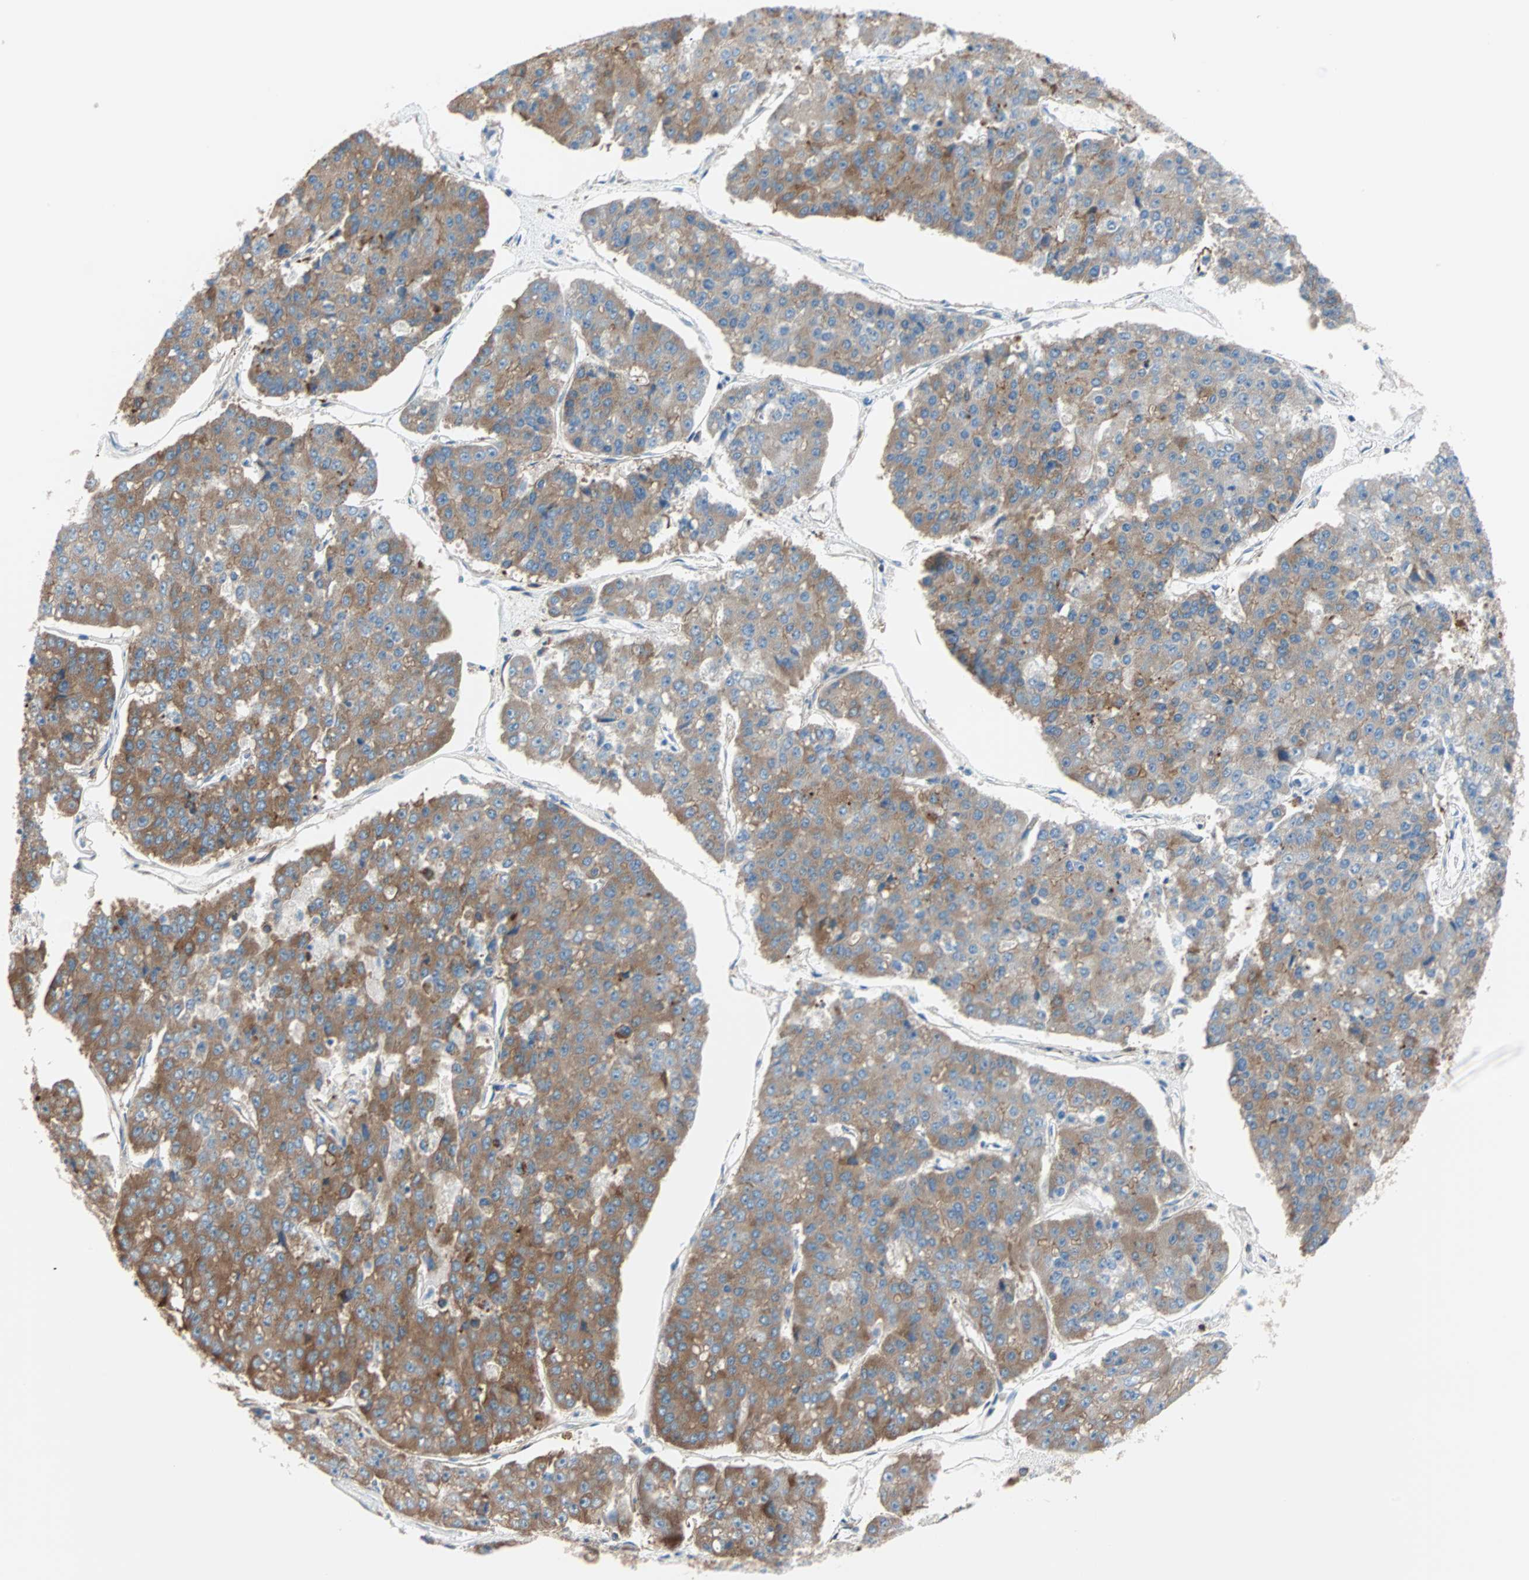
{"staining": {"intensity": "moderate", "quantity": ">75%", "location": "cytoplasmic/membranous"}, "tissue": "pancreatic cancer", "cell_type": "Tumor cells", "image_type": "cancer", "snomed": [{"axis": "morphology", "description": "Adenocarcinoma, NOS"}, {"axis": "topography", "description": "Pancreas"}], "caption": "High-magnification brightfield microscopy of pancreatic adenocarcinoma stained with DAB (brown) and counterstained with hematoxylin (blue). tumor cells exhibit moderate cytoplasmic/membranous positivity is present in approximately>75% of cells. Using DAB (brown) and hematoxylin (blue) stains, captured at high magnification using brightfield microscopy.", "gene": "EEF2", "patient": {"sex": "male", "age": 50}}